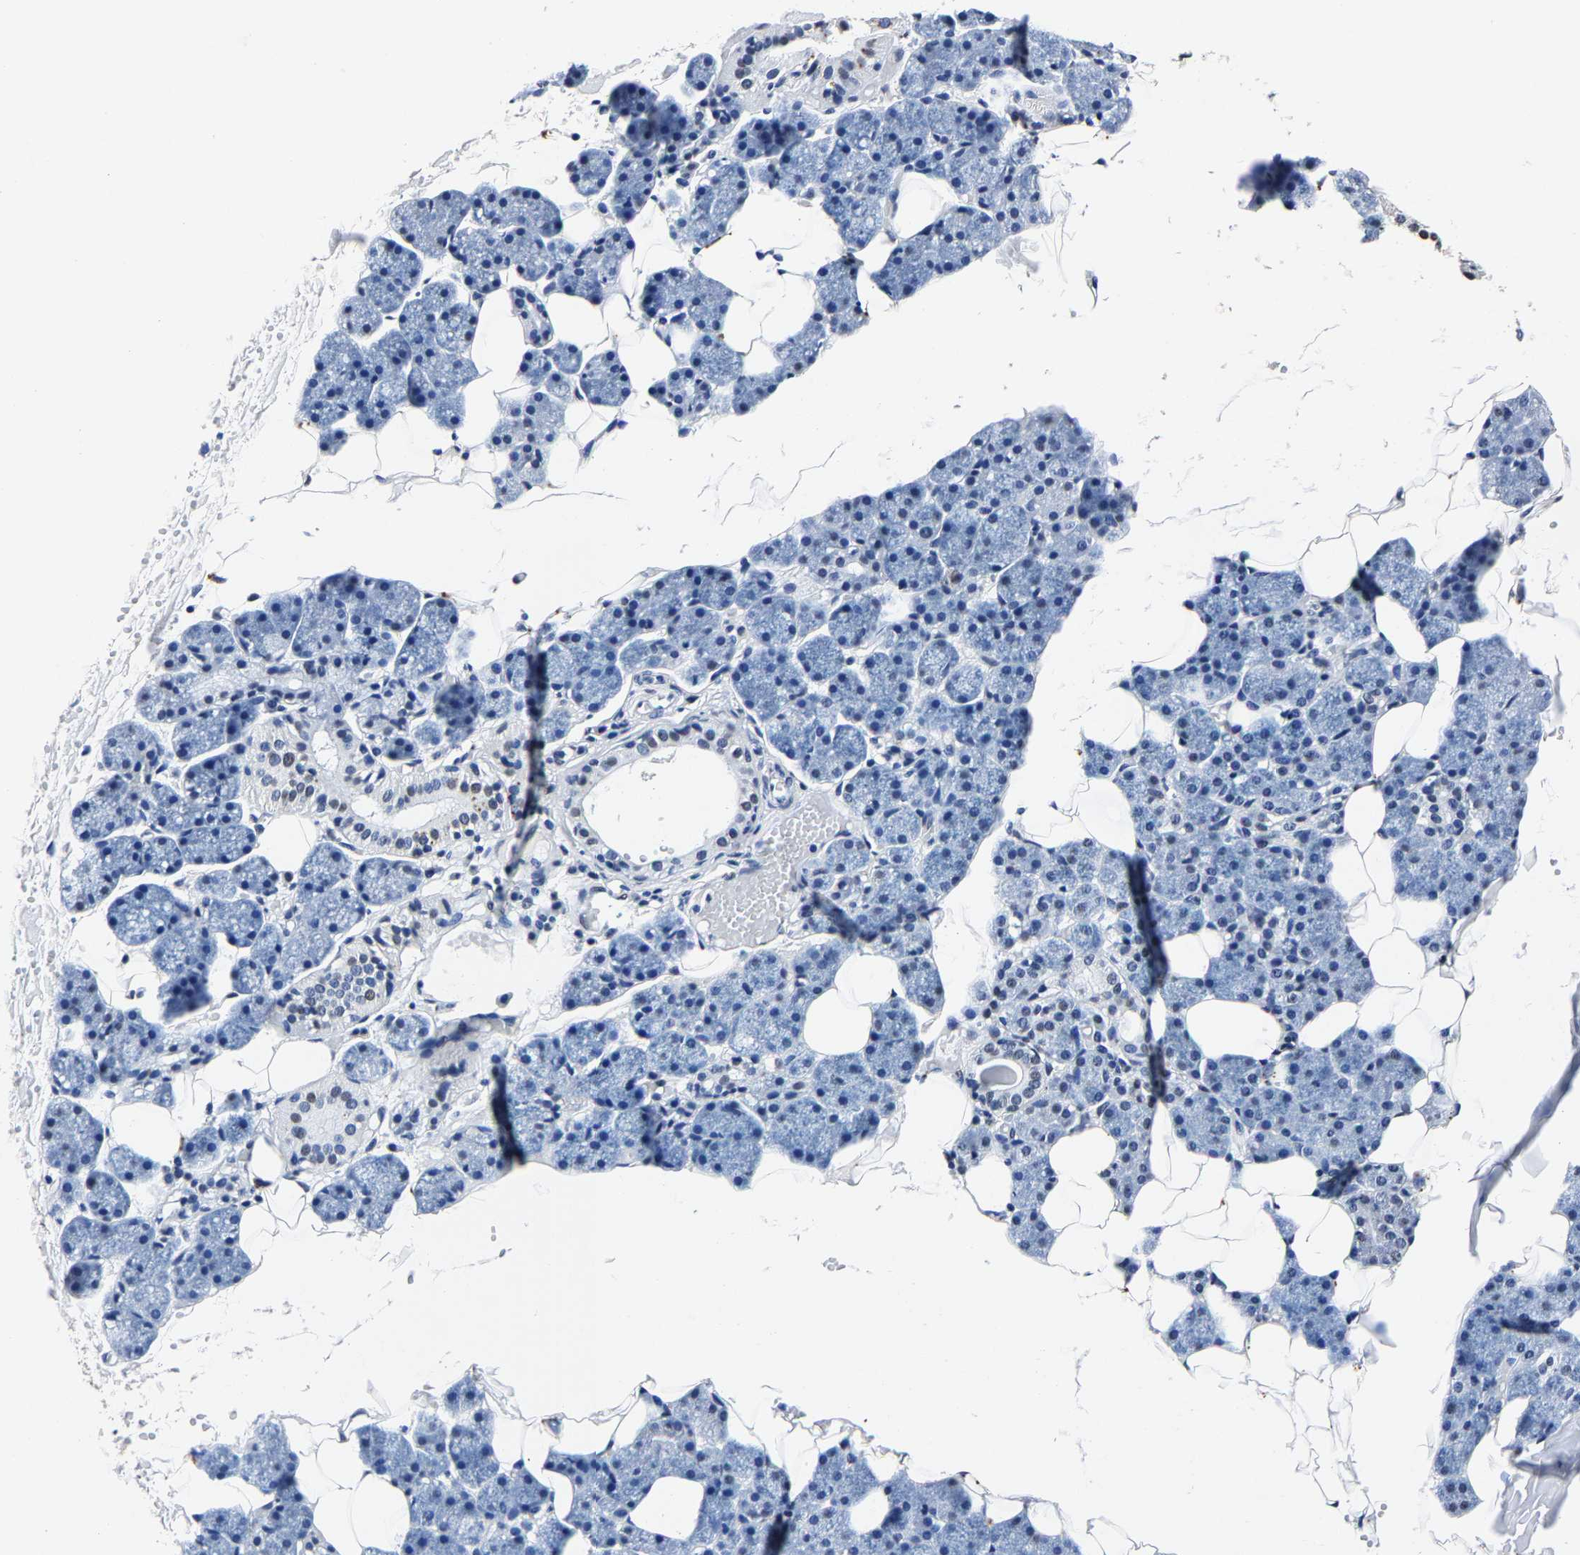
{"staining": {"intensity": "strong", "quantity": "<25%", "location": "cytoplasmic/membranous"}, "tissue": "salivary gland", "cell_type": "Glandular cells", "image_type": "normal", "snomed": [{"axis": "morphology", "description": "Normal tissue, NOS"}, {"axis": "topography", "description": "Salivary gland"}], "caption": "Salivary gland stained with IHC demonstrates strong cytoplasmic/membranous positivity in approximately <25% of glandular cells.", "gene": "RBM45", "patient": {"sex": "female", "age": 33}}